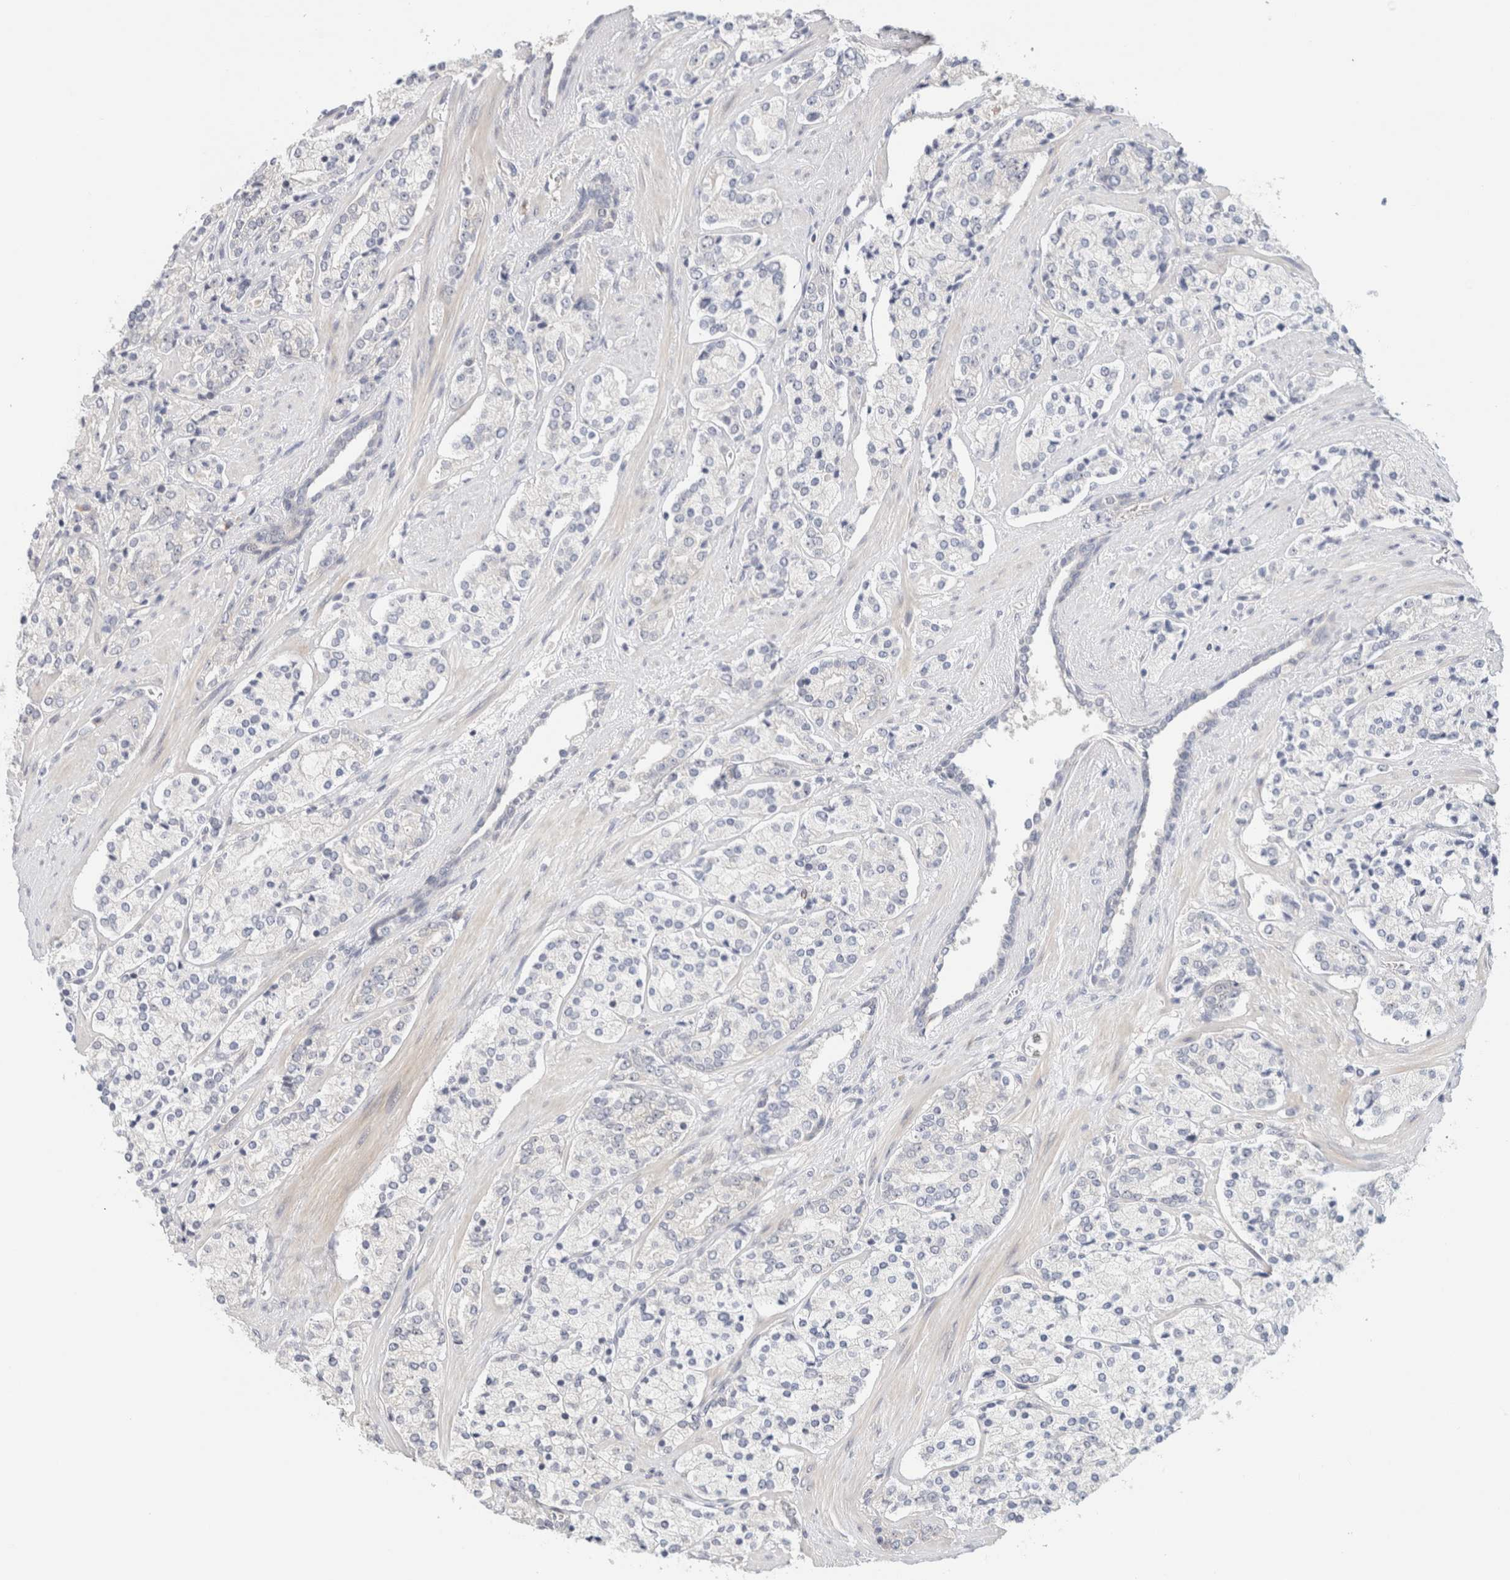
{"staining": {"intensity": "negative", "quantity": "none", "location": "none"}, "tissue": "prostate cancer", "cell_type": "Tumor cells", "image_type": "cancer", "snomed": [{"axis": "morphology", "description": "Adenocarcinoma, High grade"}, {"axis": "topography", "description": "Prostate"}], "caption": "Immunohistochemistry (IHC) of prostate cancer (adenocarcinoma (high-grade)) demonstrates no positivity in tumor cells. (Stains: DAB (3,3'-diaminobenzidine) immunohistochemistry (IHC) with hematoxylin counter stain, Microscopy: brightfield microscopy at high magnification).", "gene": "SPRTN", "patient": {"sex": "male", "age": 71}}